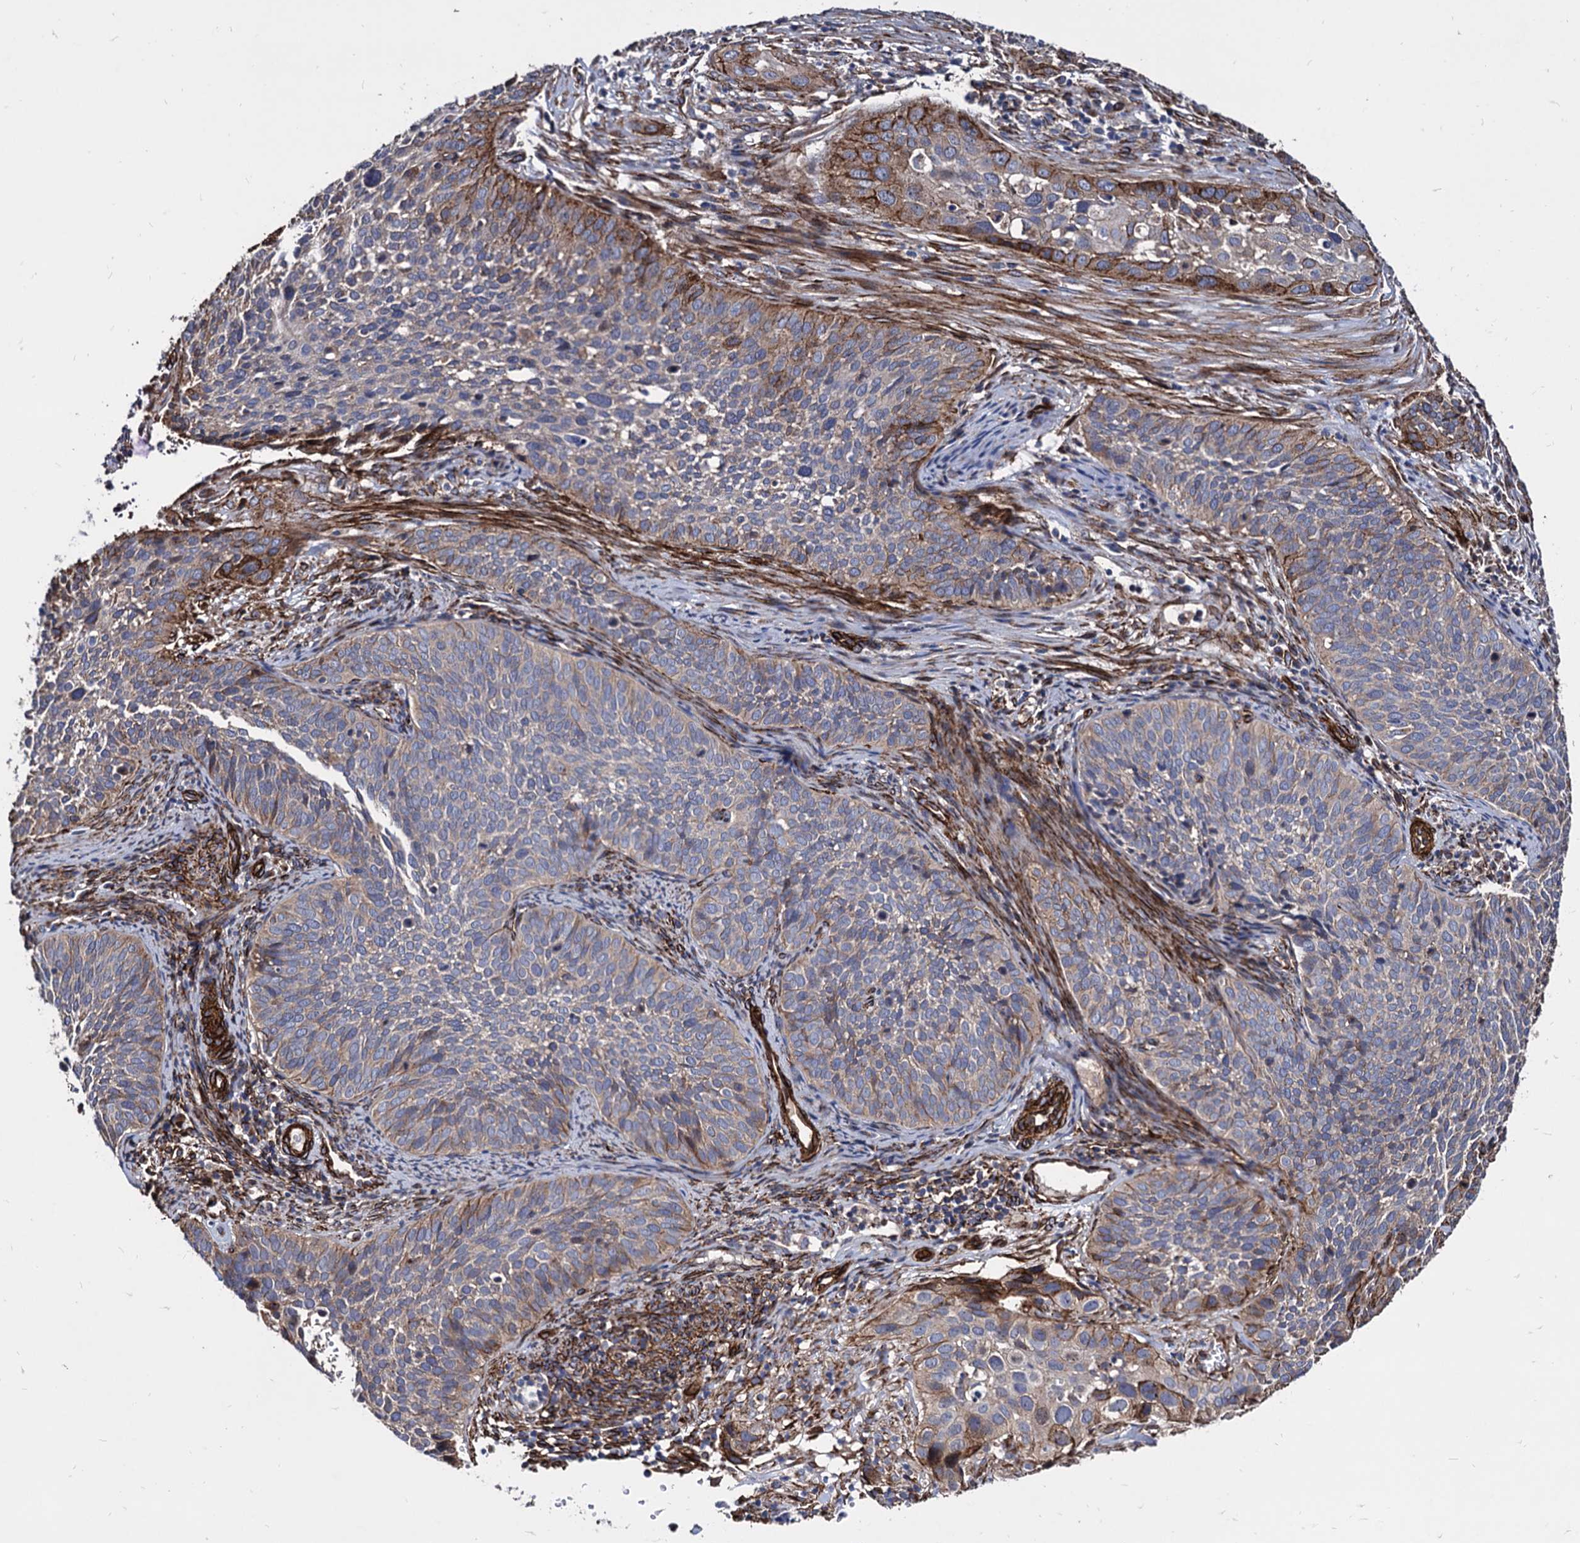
{"staining": {"intensity": "moderate", "quantity": "<25%", "location": "cytoplasmic/membranous"}, "tissue": "cervical cancer", "cell_type": "Tumor cells", "image_type": "cancer", "snomed": [{"axis": "morphology", "description": "Squamous cell carcinoma, NOS"}, {"axis": "topography", "description": "Cervix"}], "caption": "IHC histopathology image of human cervical cancer stained for a protein (brown), which demonstrates low levels of moderate cytoplasmic/membranous expression in approximately <25% of tumor cells.", "gene": "WDR11", "patient": {"sex": "female", "age": 34}}